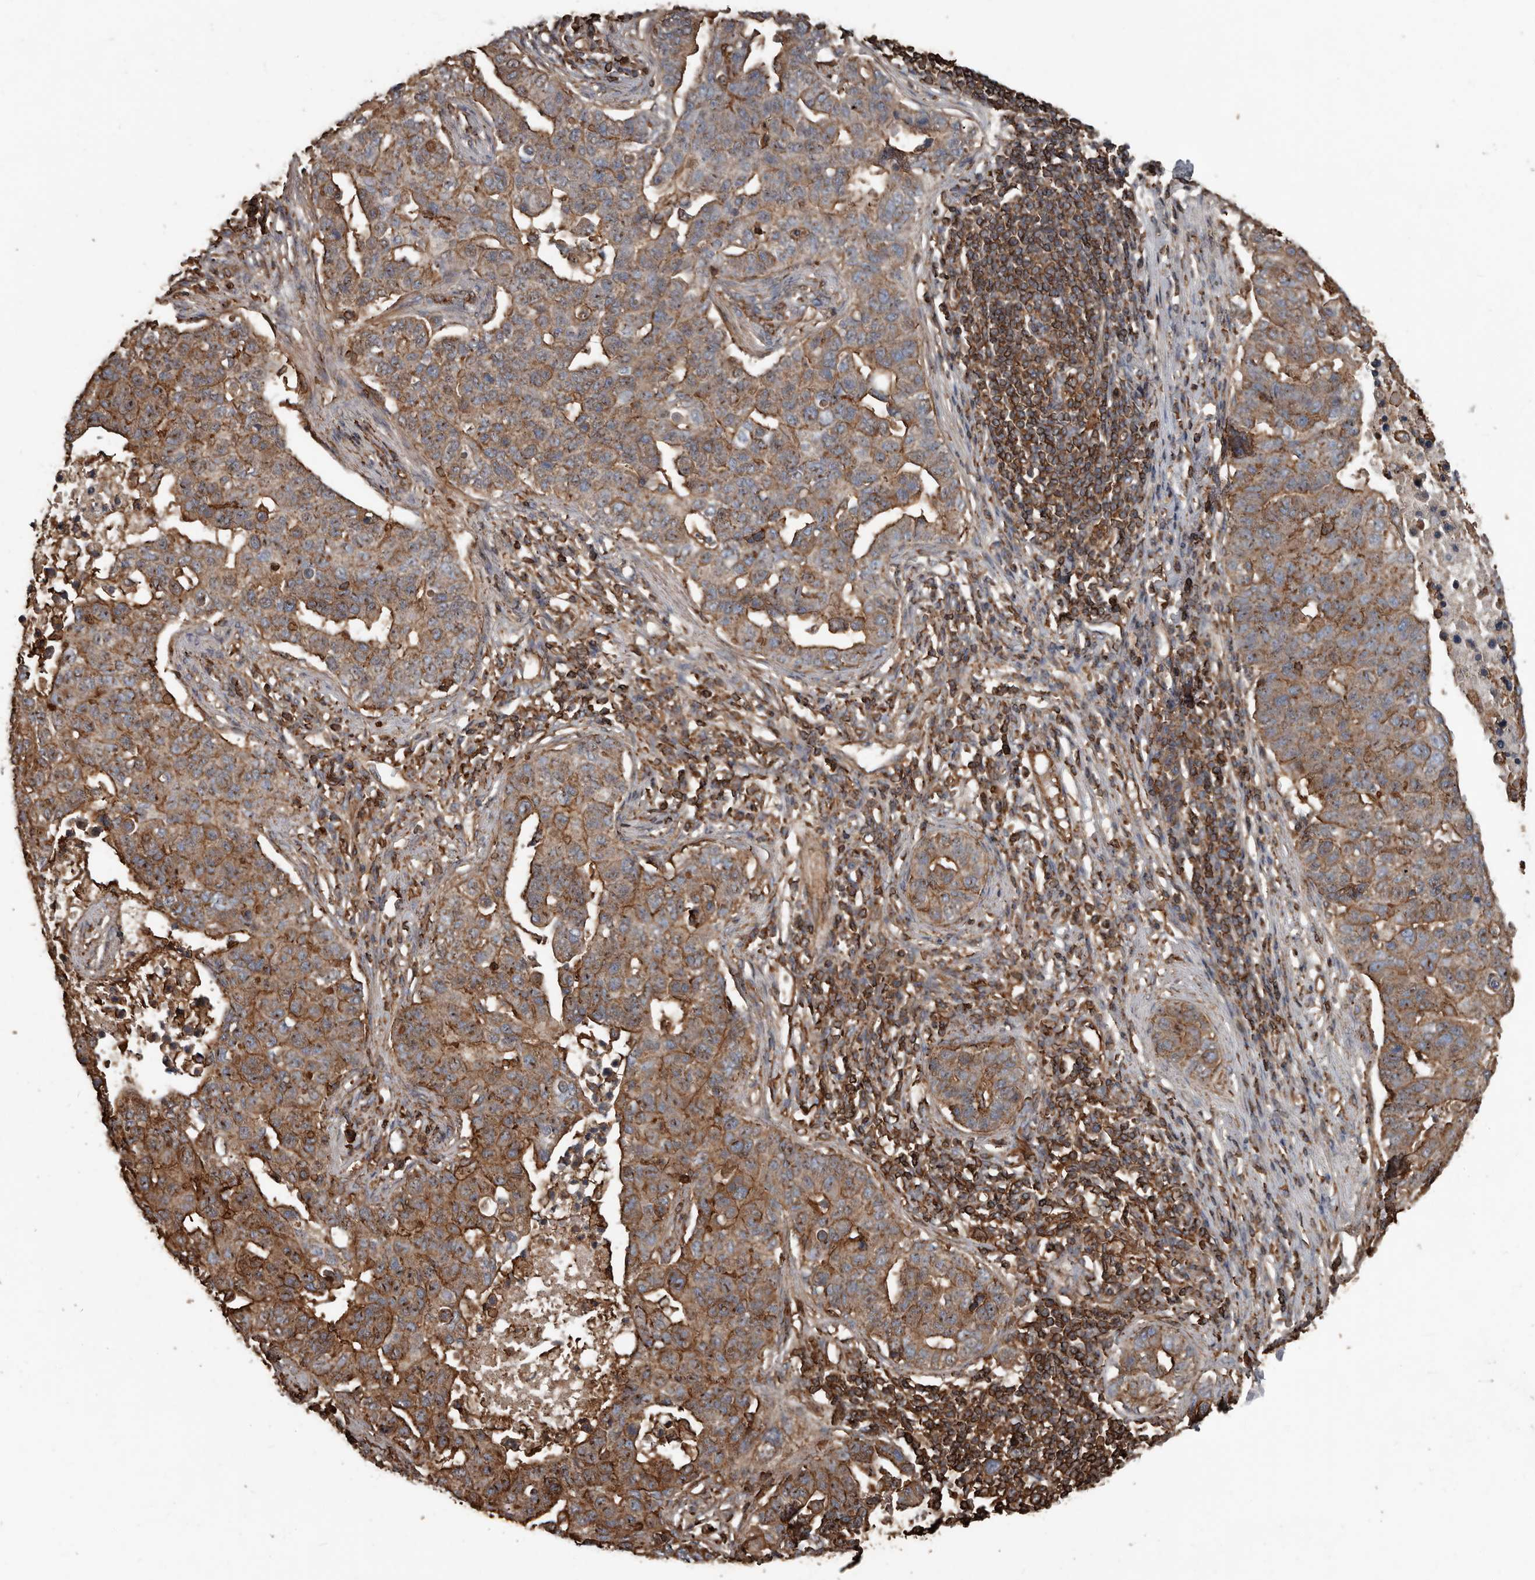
{"staining": {"intensity": "moderate", "quantity": "25%-75%", "location": "cytoplasmic/membranous"}, "tissue": "pancreatic cancer", "cell_type": "Tumor cells", "image_type": "cancer", "snomed": [{"axis": "morphology", "description": "Adenocarcinoma, NOS"}, {"axis": "topography", "description": "Pancreas"}], "caption": "This histopathology image reveals IHC staining of human adenocarcinoma (pancreatic), with medium moderate cytoplasmic/membranous expression in about 25%-75% of tumor cells.", "gene": "DENND6B", "patient": {"sex": "female", "age": 61}}